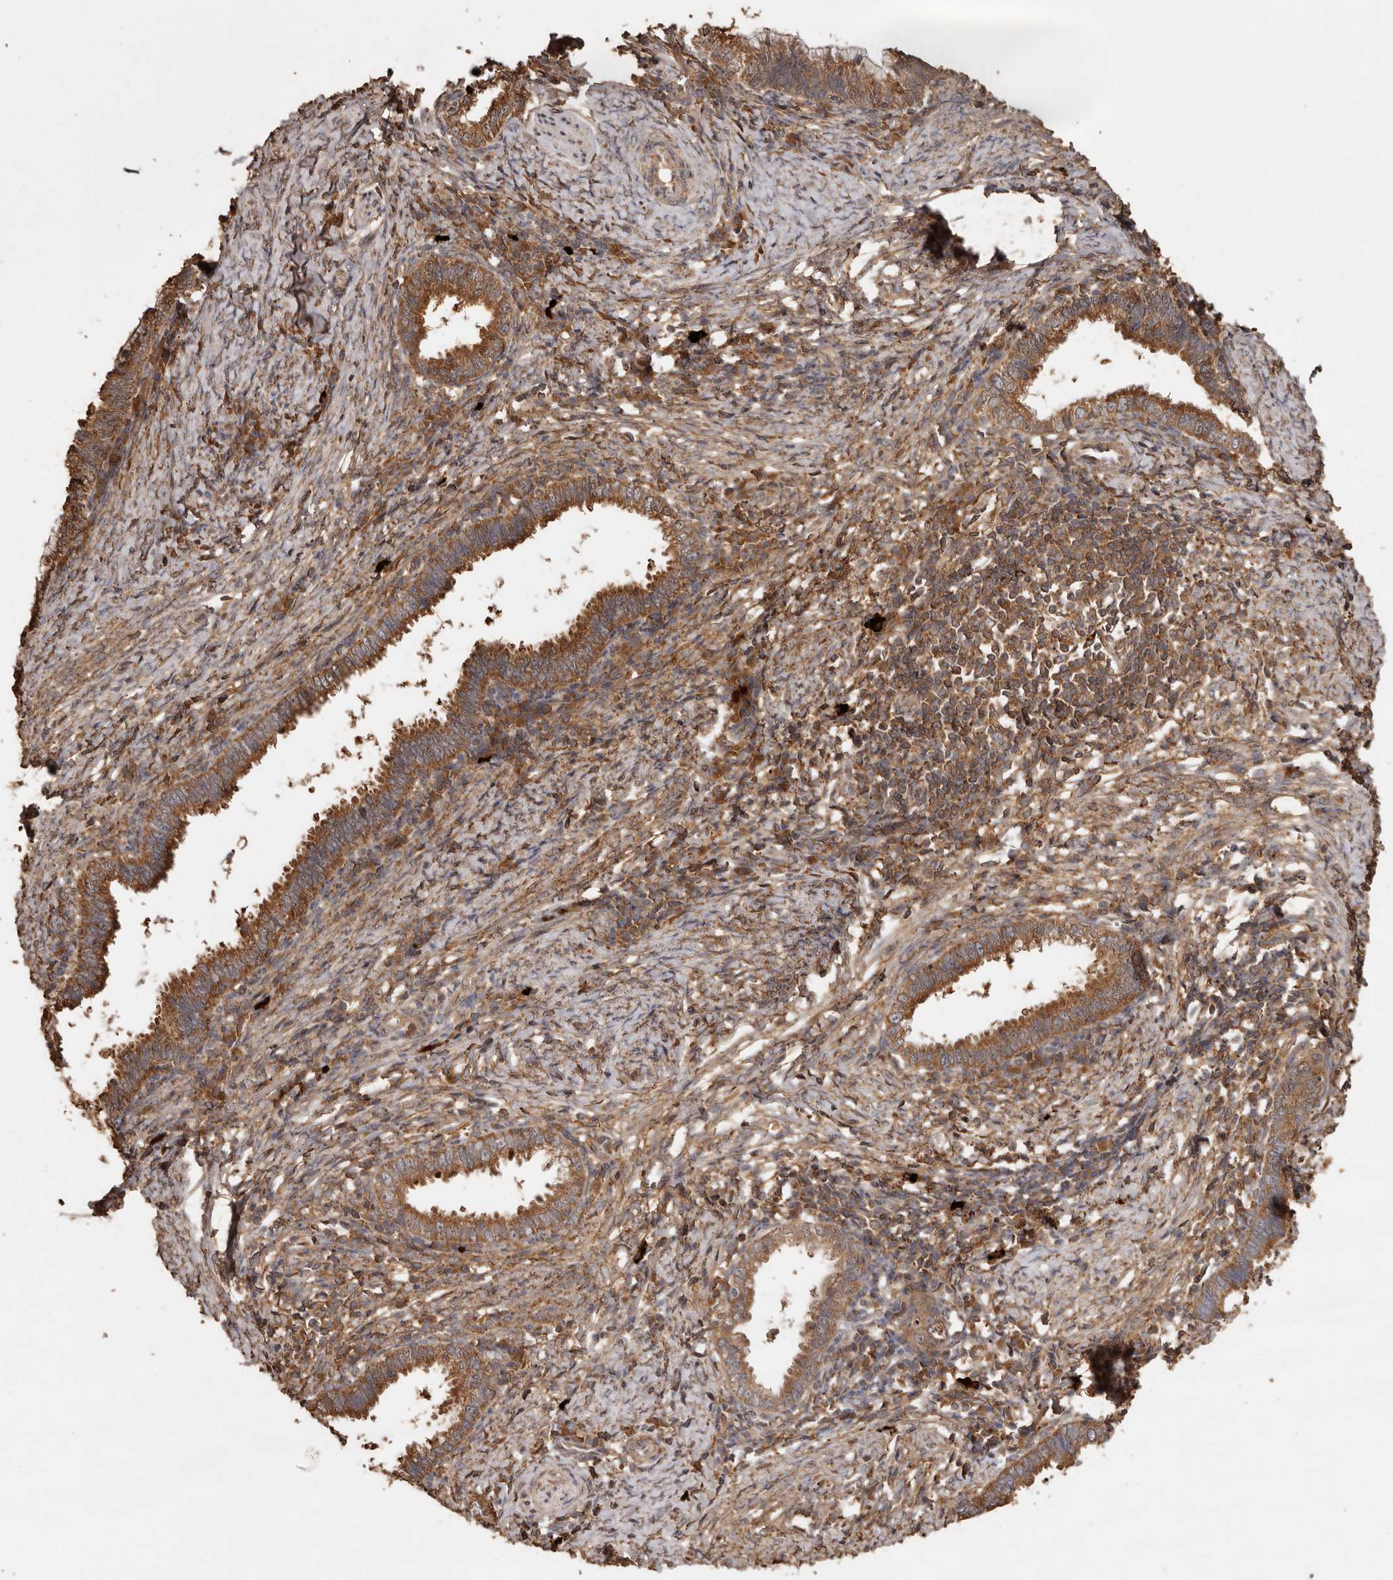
{"staining": {"intensity": "moderate", "quantity": ">75%", "location": "cytoplasmic/membranous"}, "tissue": "cervical cancer", "cell_type": "Tumor cells", "image_type": "cancer", "snomed": [{"axis": "morphology", "description": "Adenocarcinoma, NOS"}, {"axis": "topography", "description": "Cervix"}], "caption": "About >75% of tumor cells in human cervical adenocarcinoma demonstrate moderate cytoplasmic/membranous protein expression as visualized by brown immunohistochemical staining.", "gene": "RWDD1", "patient": {"sex": "female", "age": 36}}